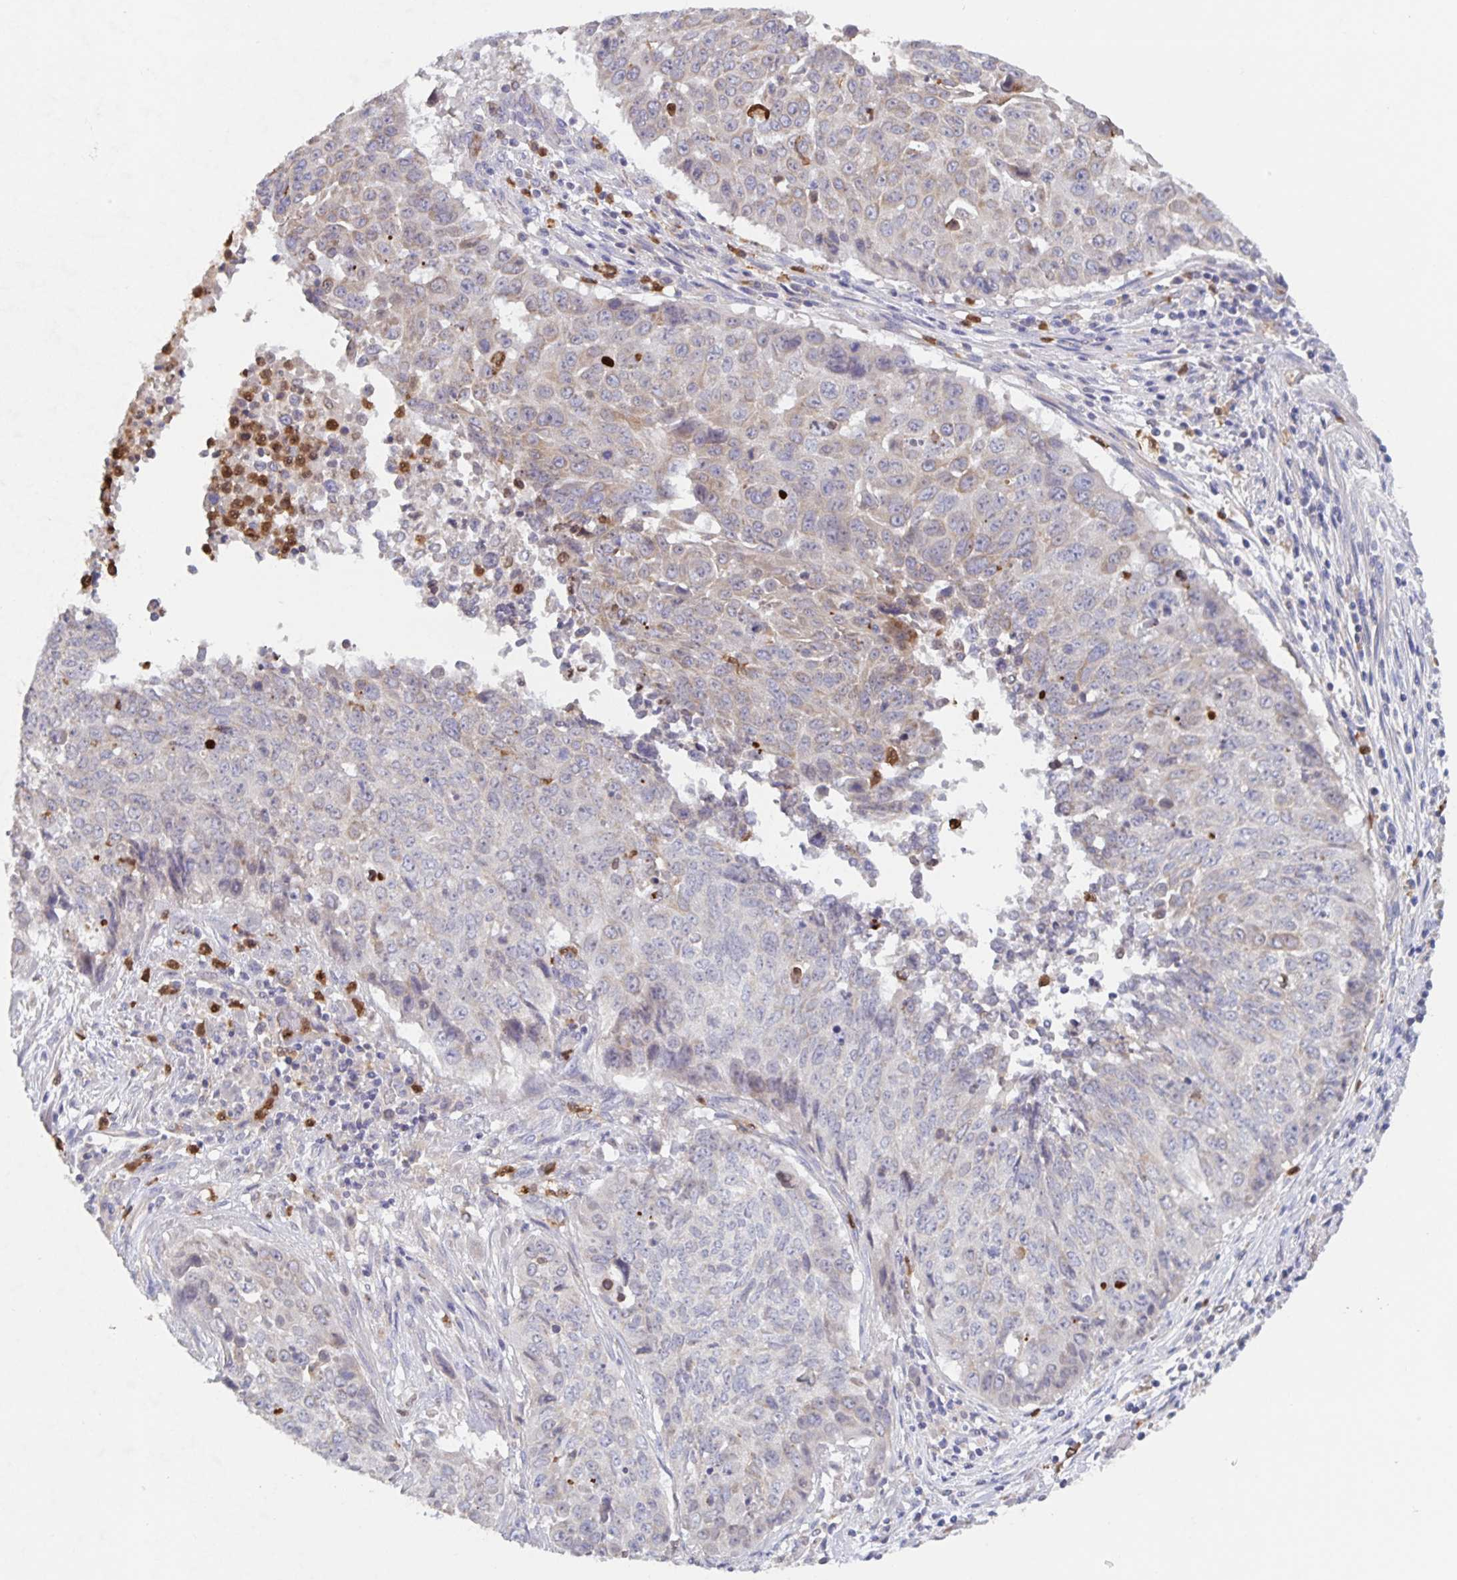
{"staining": {"intensity": "weak", "quantity": "<25%", "location": "cytoplasmic/membranous"}, "tissue": "lung cancer", "cell_type": "Tumor cells", "image_type": "cancer", "snomed": [{"axis": "morphology", "description": "Normal tissue, NOS"}, {"axis": "morphology", "description": "Squamous cell carcinoma, NOS"}, {"axis": "topography", "description": "Bronchus"}, {"axis": "topography", "description": "Lung"}], "caption": "Image shows no protein staining in tumor cells of lung squamous cell carcinoma tissue.", "gene": "CDC42BPG", "patient": {"sex": "male", "age": 64}}